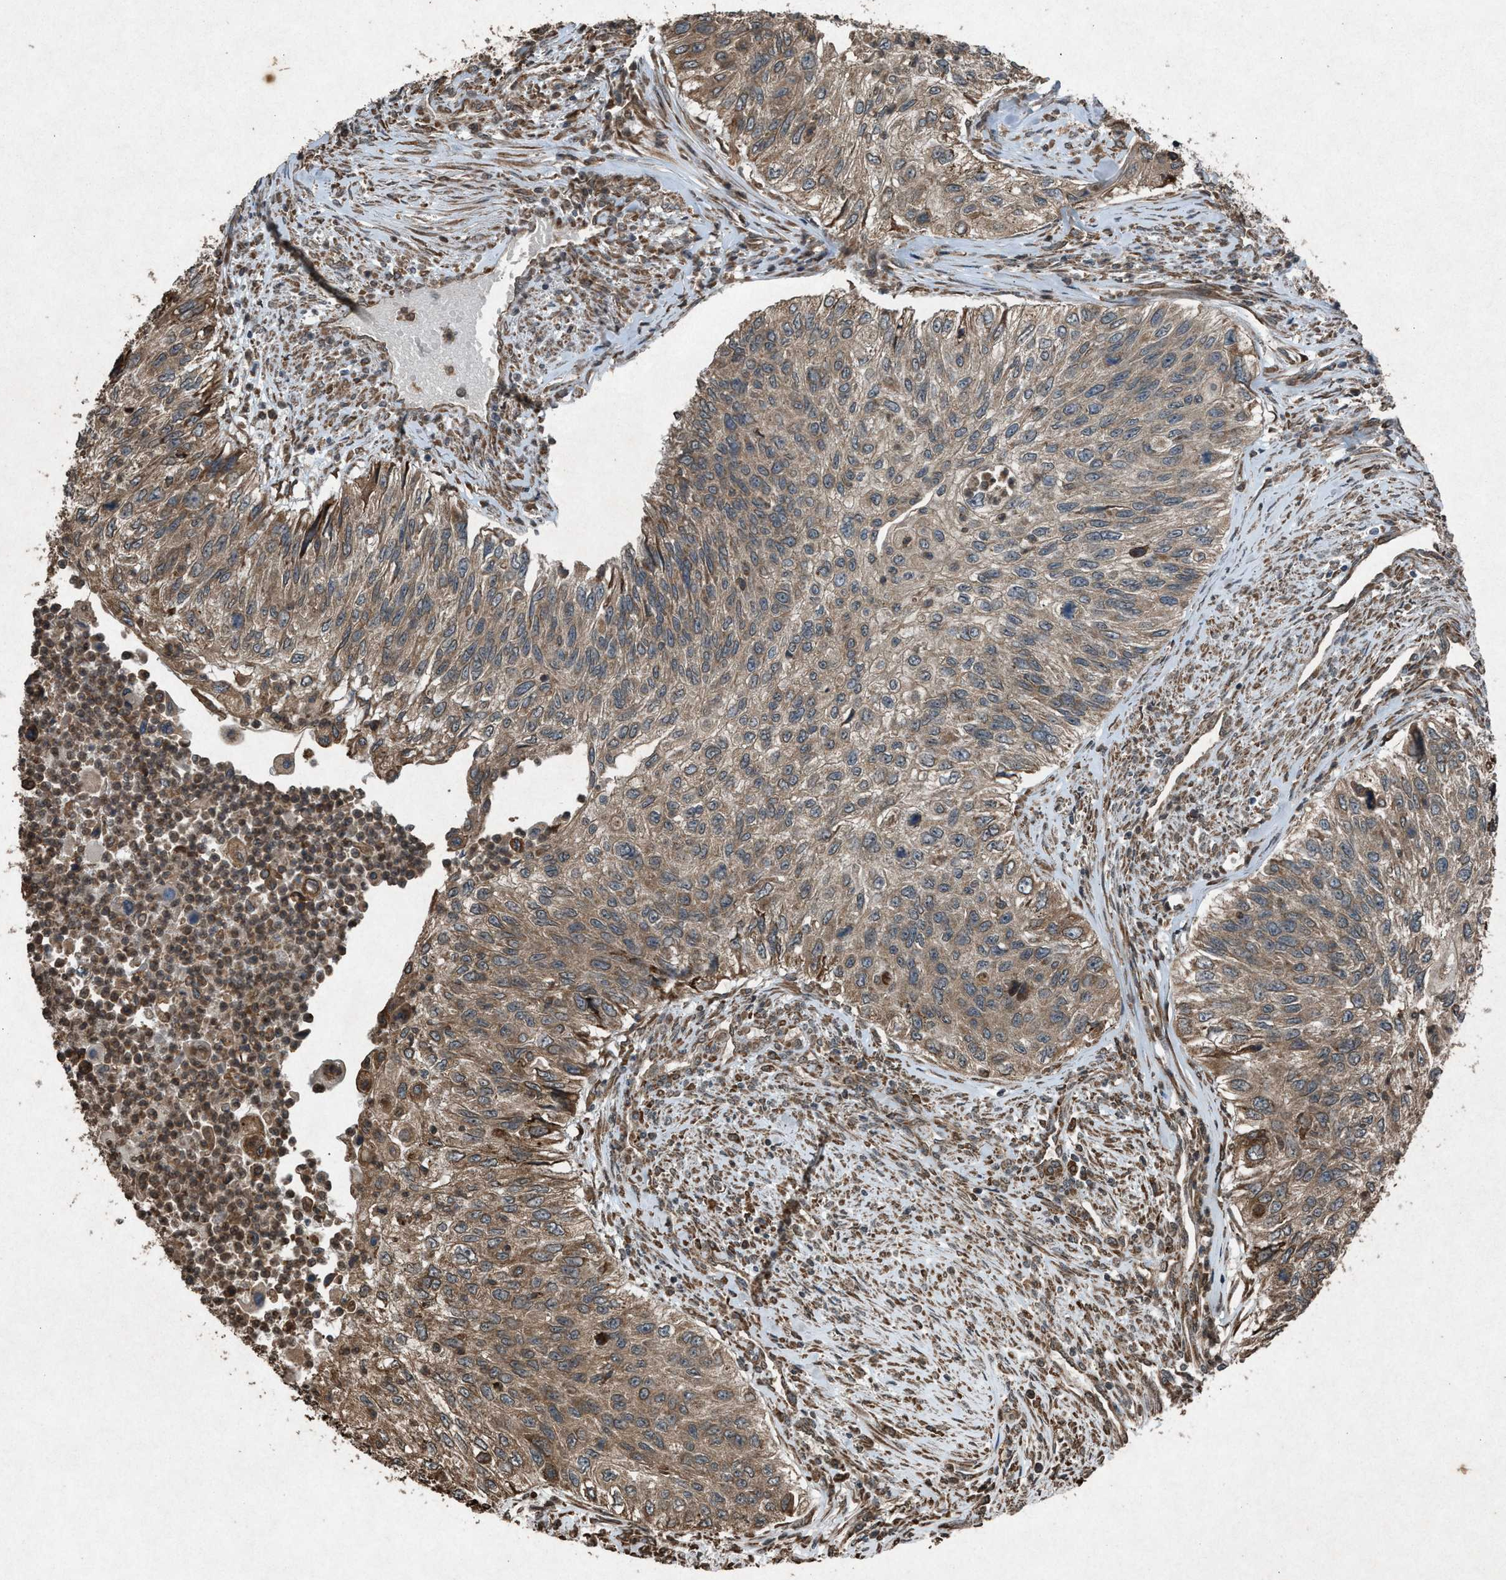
{"staining": {"intensity": "weak", "quantity": ">75%", "location": "cytoplasmic/membranous"}, "tissue": "urothelial cancer", "cell_type": "Tumor cells", "image_type": "cancer", "snomed": [{"axis": "morphology", "description": "Urothelial carcinoma, High grade"}, {"axis": "topography", "description": "Urinary bladder"}], "caption": "Urothelial cancer stained with immunohistochemistry reveals weak cytoplasmic/membranous positivity in approximately >75% of tumor cells.", "gene": "CALR", "patient": {"sex": "female", "age": 60}}